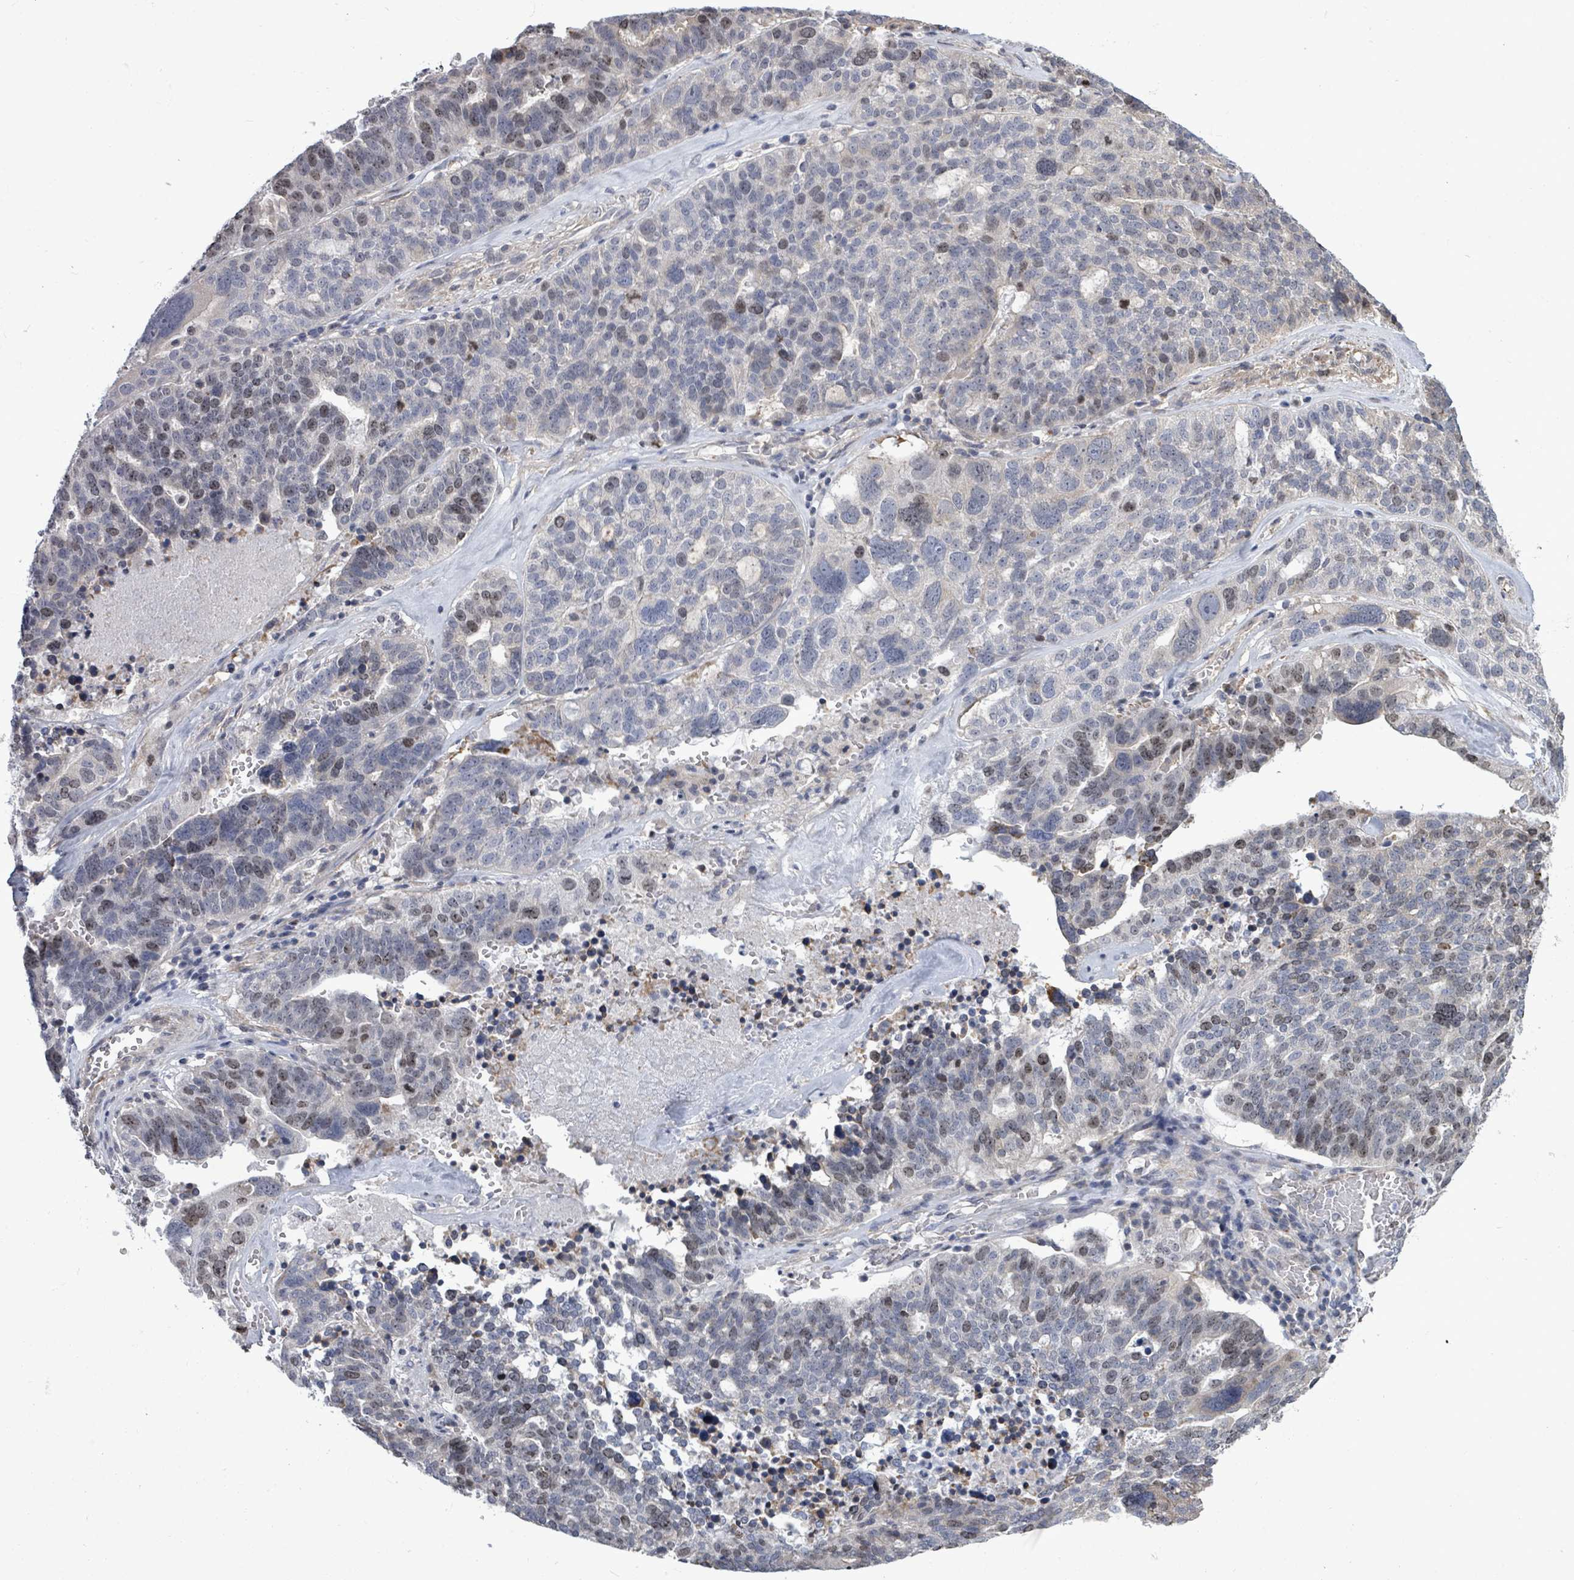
{"staining": {"intensity": "weak", "quantity": "<25%", "location": "nuclear"}, "tissue": "ovarian cancer", "cell_type": "Tumor cells", "image_type": "cancer", "snomed": [{"axis": "morphology", "description": "Cystadenocarcinoma, serous, NOS"}, {"axis": "topography", "description": "Ovary"}], "caption": "Ovarian cancer was stained to show a protein in brown. There is no significant staining in tumor cells.", "gene": "PAPSS1", "patient": {"sex": "female", "age": 59}}